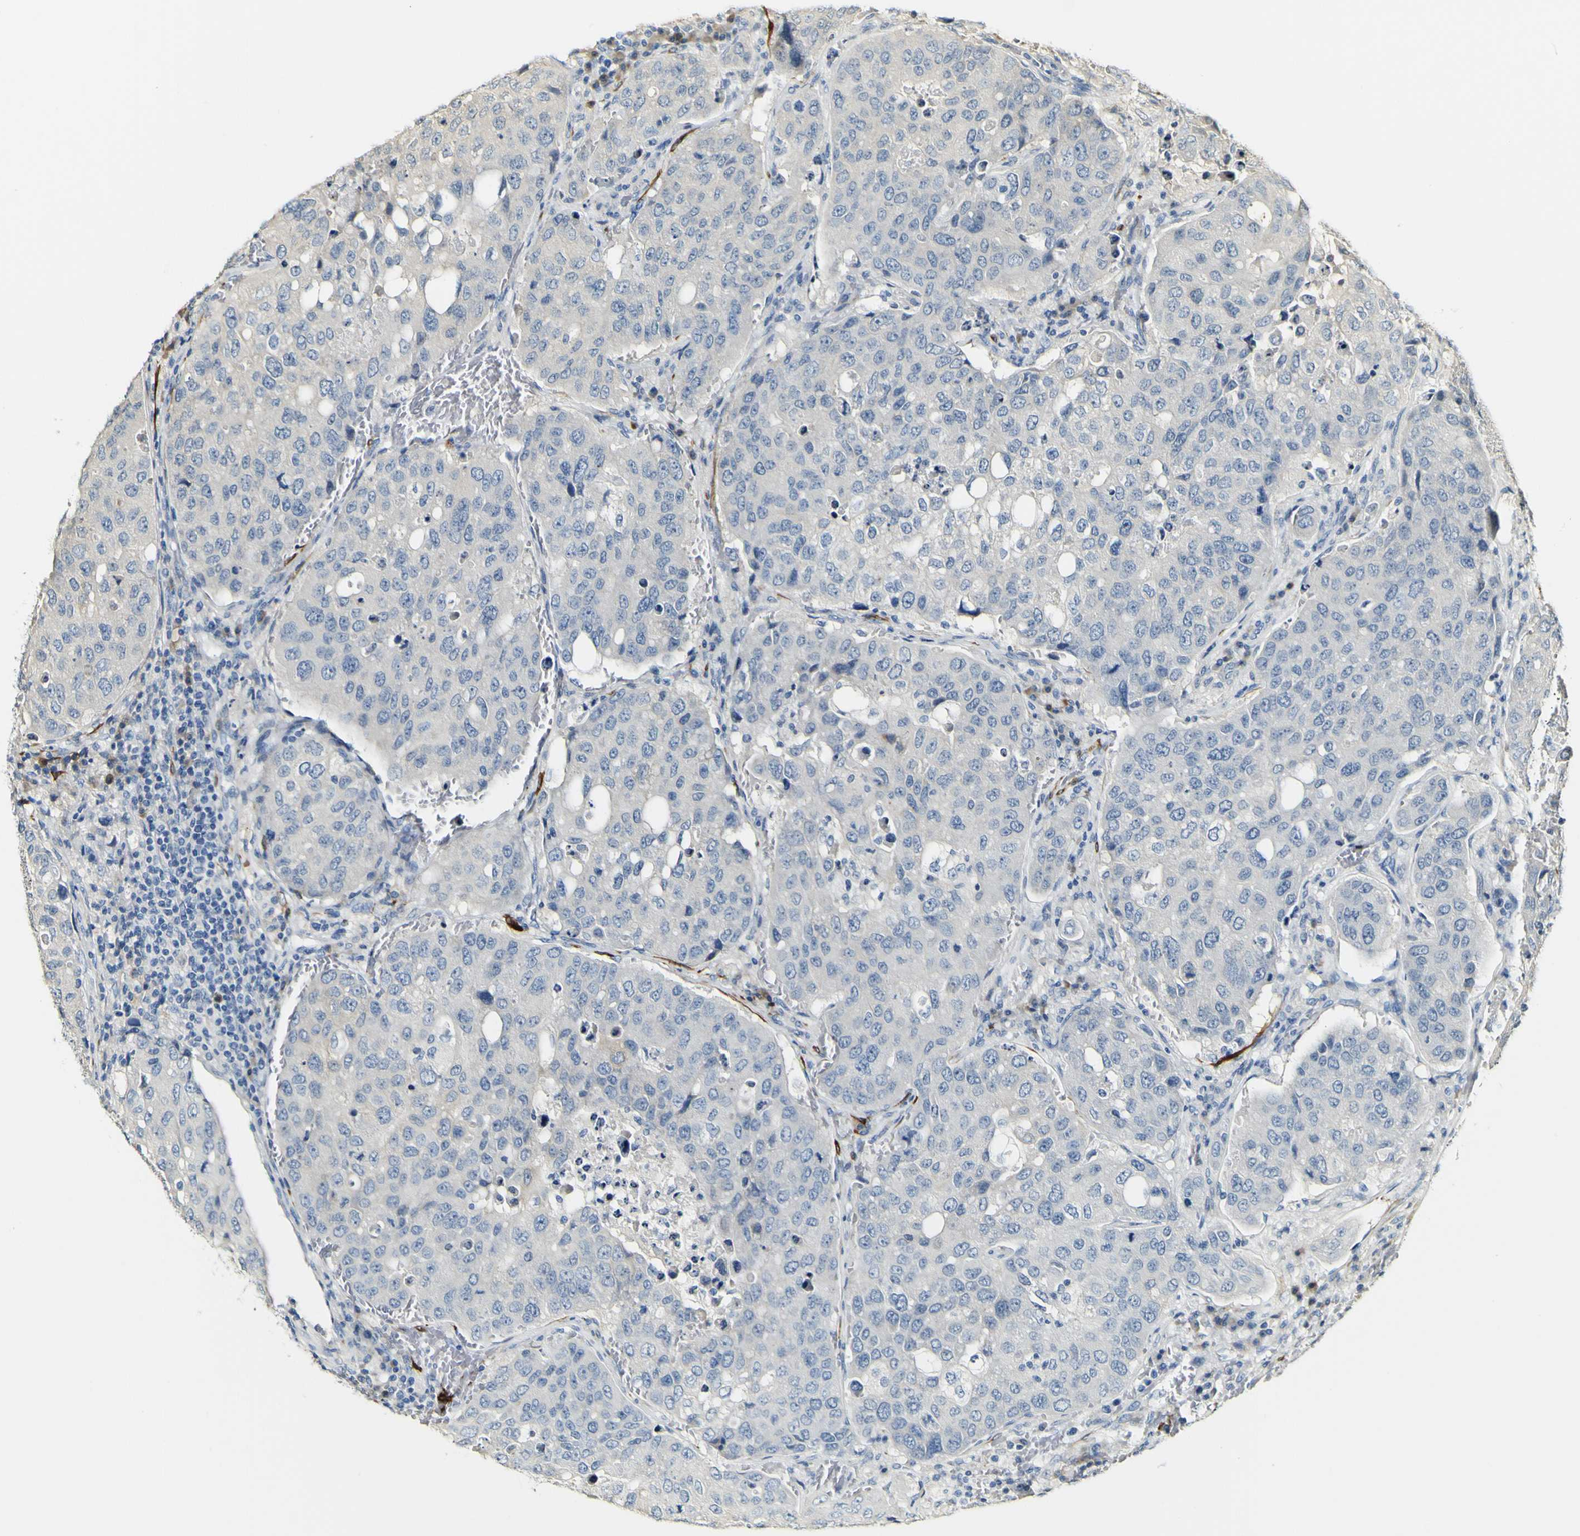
{"staining": {"intensity": "negative", "quantity": "none", "location": "none"}, "tissue": "urothelial cancer", "cell_type": "Tumor cells", "image_type": "cancer", "snomed": [{"axis": "morphology", "description": "Urothelial carcinoma, High grade"}, {"axis": "topography", "description": "Lymph node"}, {"axis": "topography", "description": "Urinary bladder"}], "caption": "DAB immunohistochemical staining of urothelial carcinoma (high-grade) reveals no significant expression in tumor cells.", "gene": "FMO3", "patient": {"sex": "male", "age": 51}}